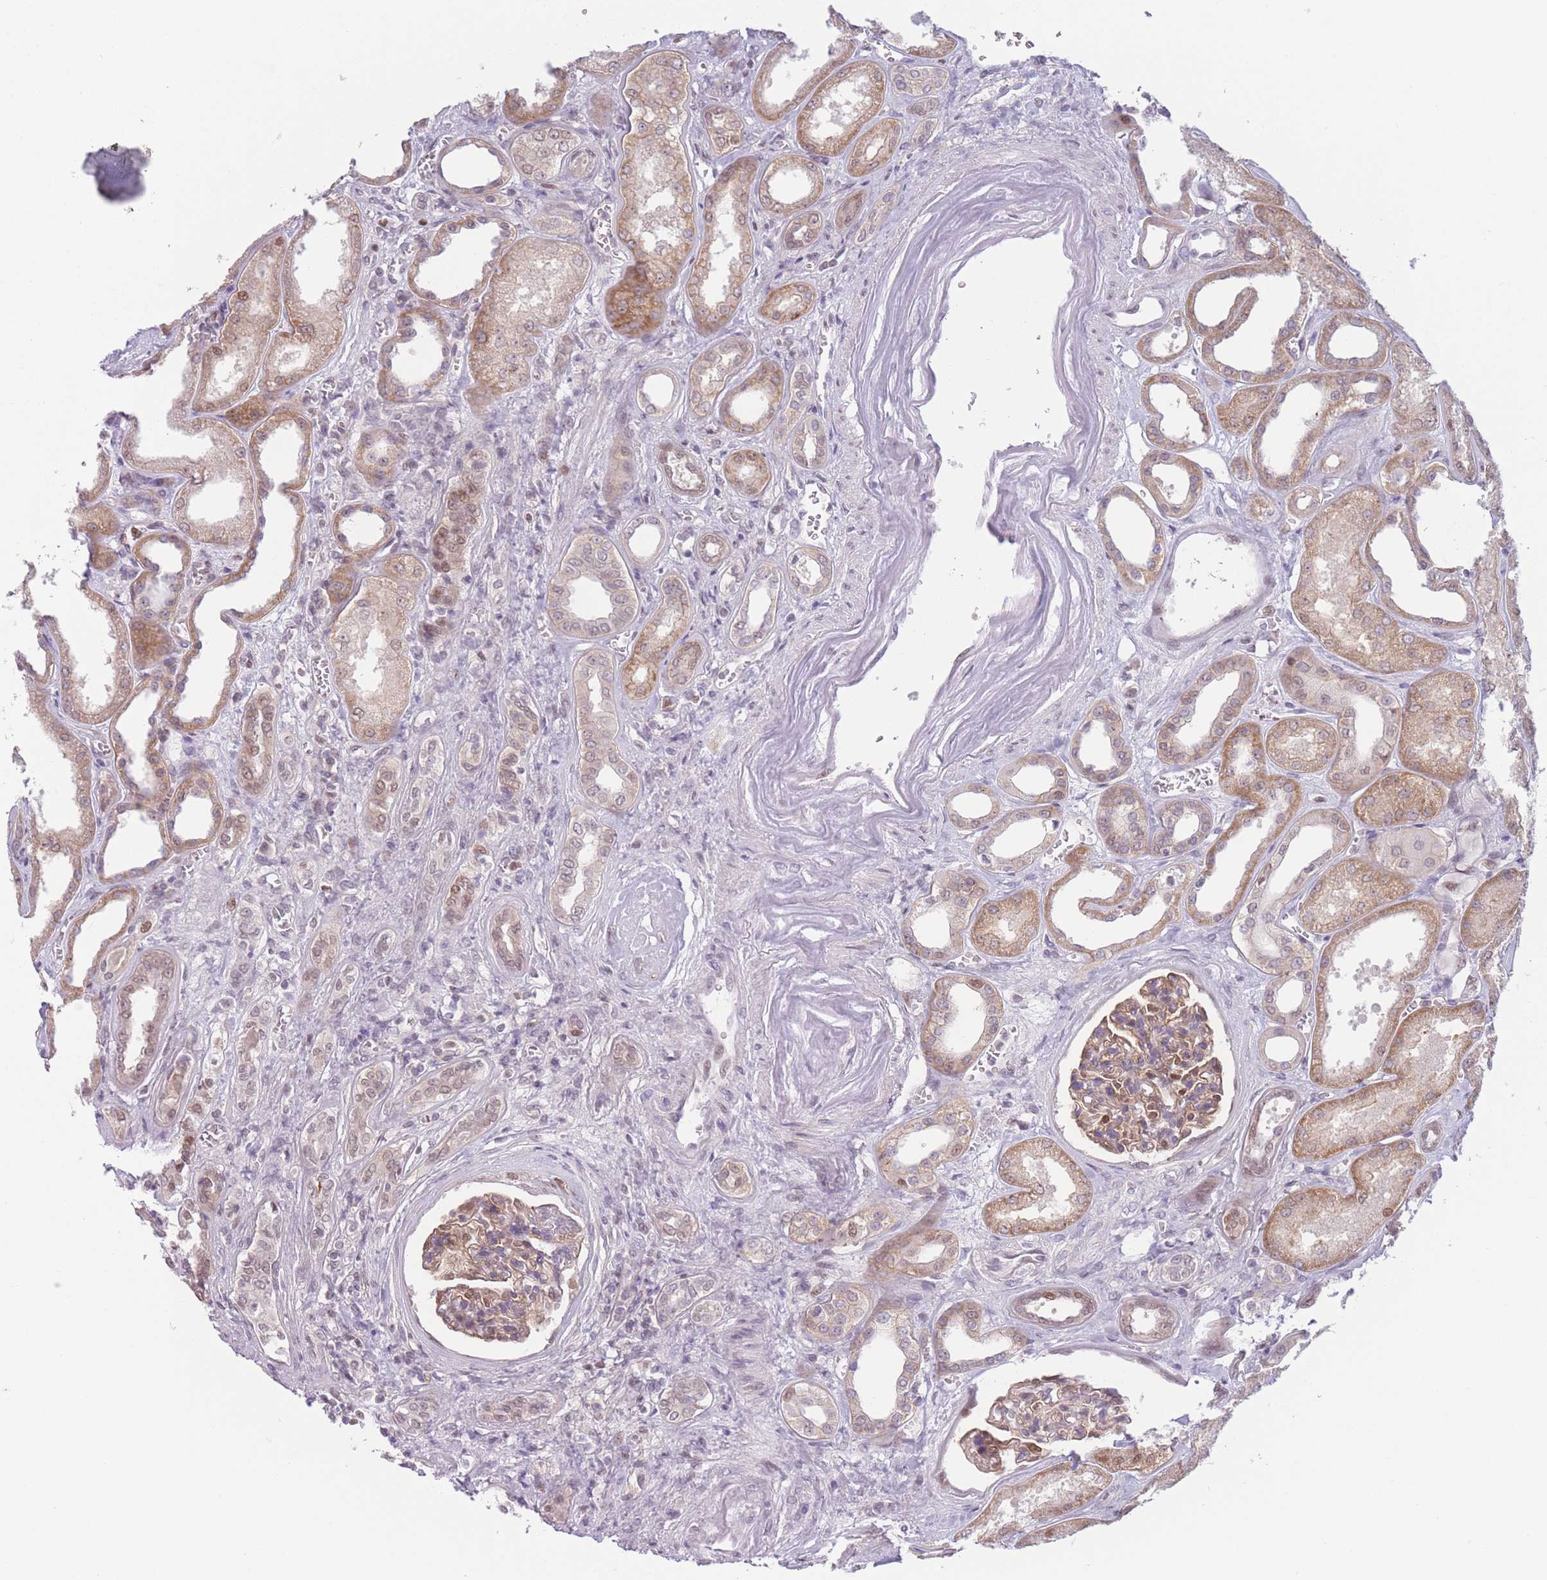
{"staining": {"intensity": "moderate", "quantity": "25%-75%", "location": "cytoplasmic/membranous,nuclear"}, "tissue": "kidney", "cell_type": "Cells in glomeruli", "image_type": "normal", "snomed": [{"axis": "morphology", "description": "Normal tissue, NOS"}, {"axis": "morphology", "description": "Adenocarcinoma, NOS"}, {"axis": "topography", "description": "Kidney"}], "caption": "IHC micrograph of benign kidney stained for a protein (brown), which exhibits medium levels of moderate cytoplasmic/membranous,nuclear expression in about 25%-75% of cells in glomeruli.", "gene": "ENSG00000267179", "patient": {"sex": "female", "age": 68}}